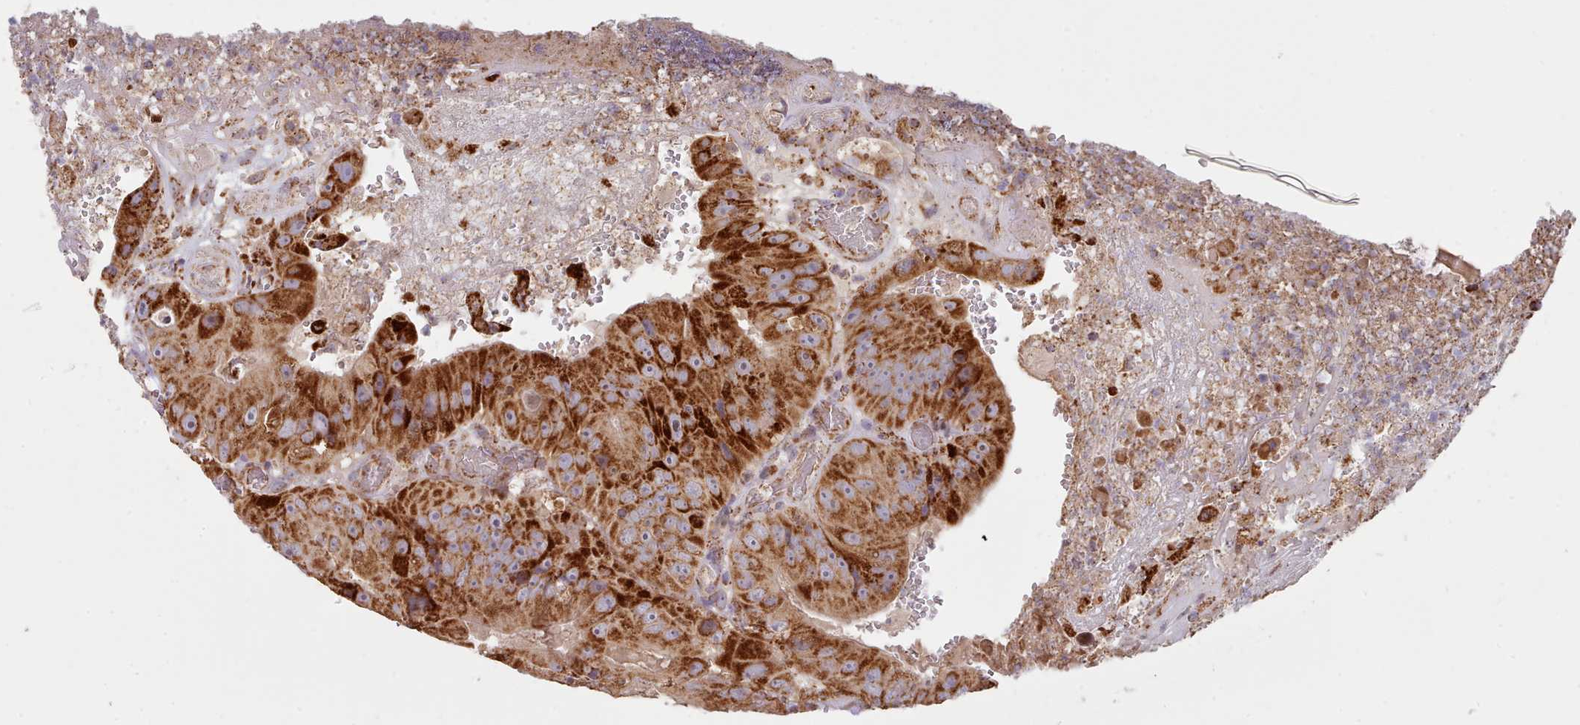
{"staining": {"intensity": "strong", "quantity": ">75%", "location": "cytoplasmic/membranous"}, "tissue": "colorectal cancer", "cell_type": "Tumor cells", "image_type": "cancer", "snomed": [{"axis": "morphology", "description": "Adenocarcinoma, NOS"}, {"axis": "topography", "description": "Colon"}], "caption": "Colorectal cancer tissue demonstrates strong cytoplasmic/membranous positivity in approximately >75% of tumor cells, visualized by immunohistochemistry.", "gene": "HSDL2", "patient": {"sex": "female", "age": 86}}